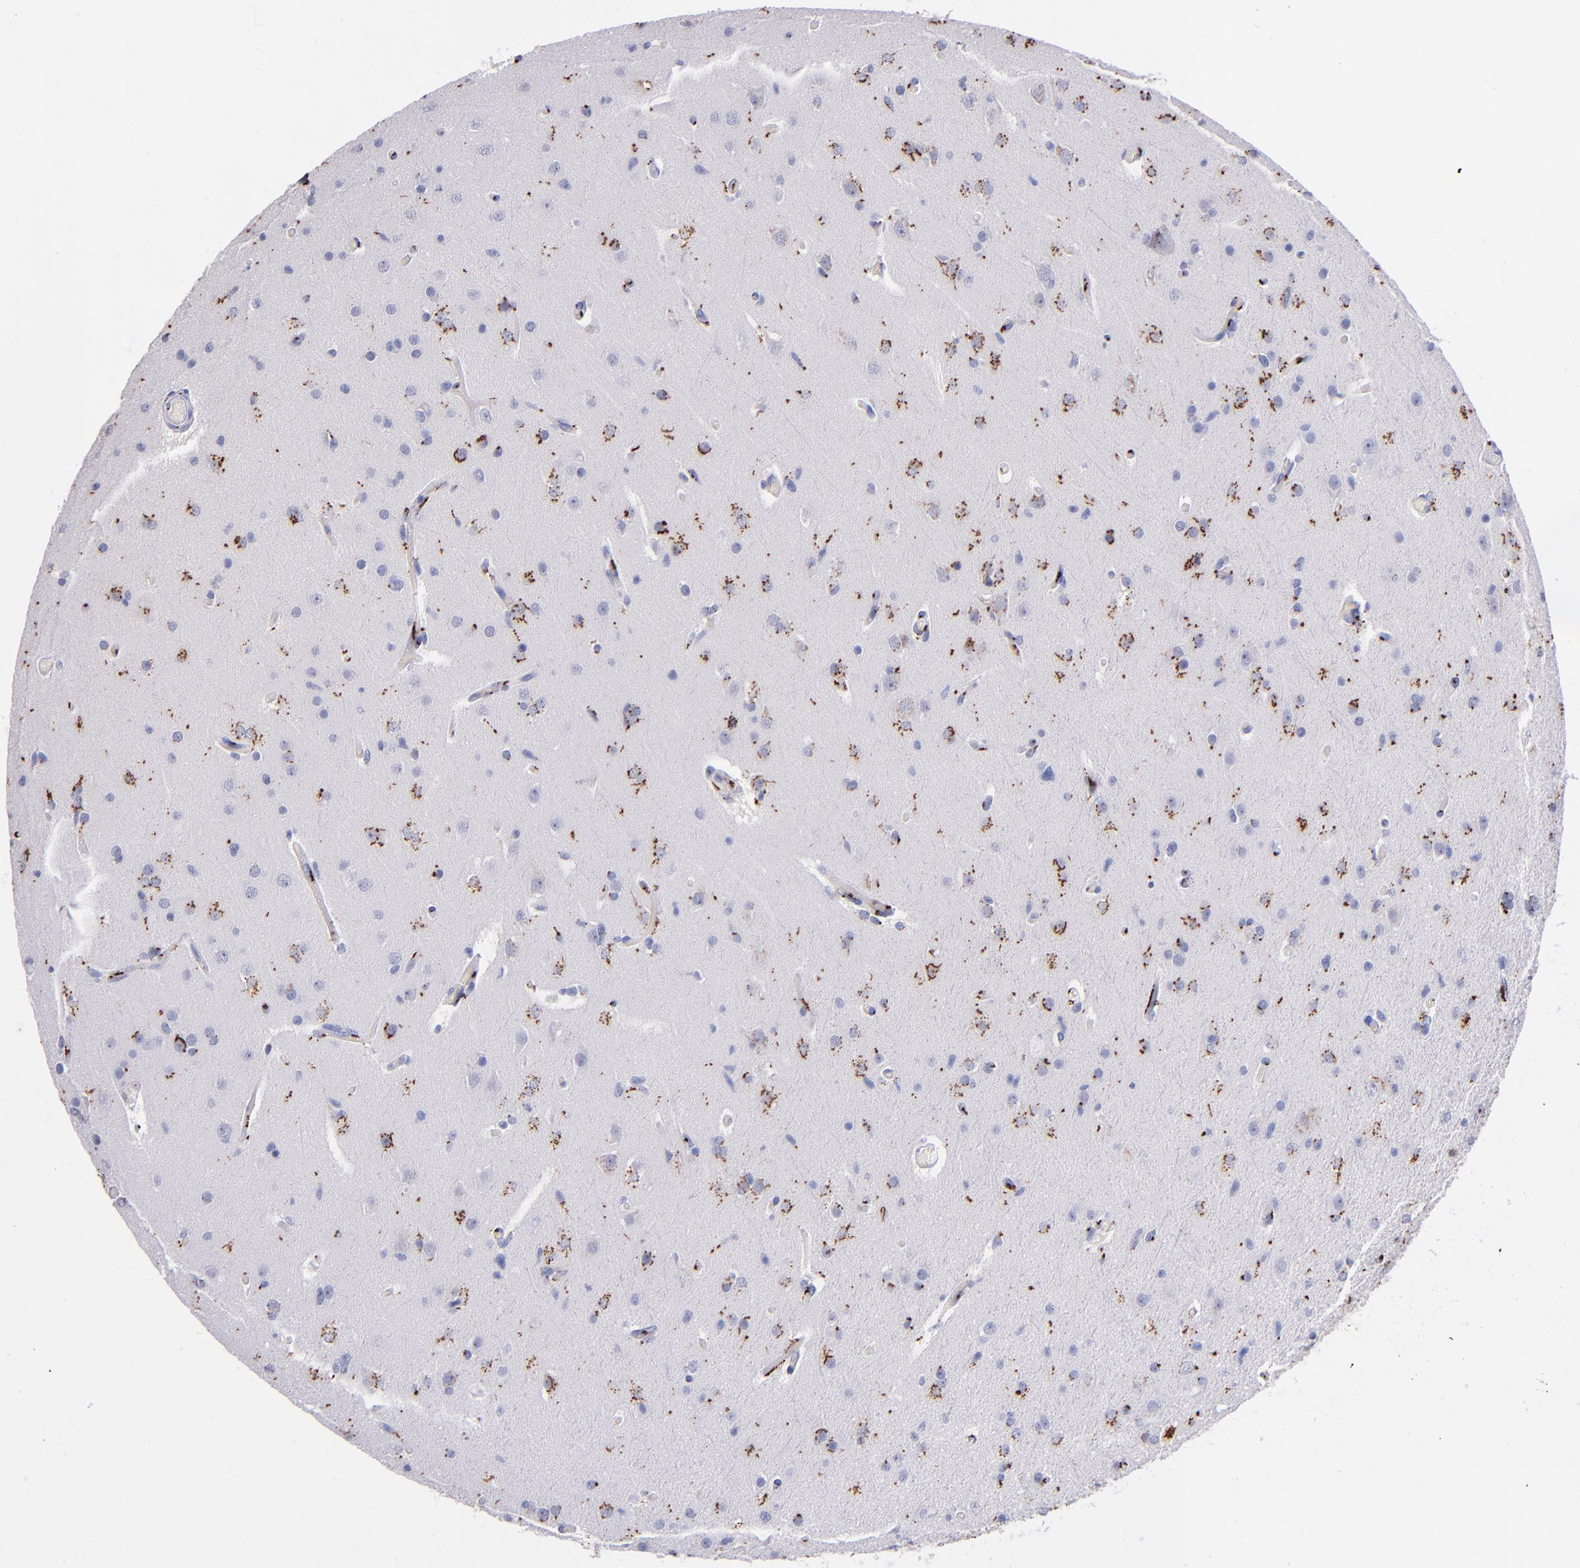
{"staining": {"intensity": "moderate", "quantity": "<25%", "location": "cytoplasmic/membranous"}, "tissue": "glioma", "cell_type": "Tumor cells", "image_type": "cancer", "snomed": [{"axis": "morphology", "description": "Glioma, malignant, High grade"}, {"axis": "topography", "description": "Brain"}], "caption": "IHC micrograph of neoplastic tissue: glioma stained using immunohistochemistry (IHC) displays low levels of moderate protein expression localized specifically in the cytoplasmic/membranous of tumor cells, appearing as a cytoplasmic/membranous brown color.", "gene": "GOLIM4", "patient": {"sex": "male", "age": 33}}